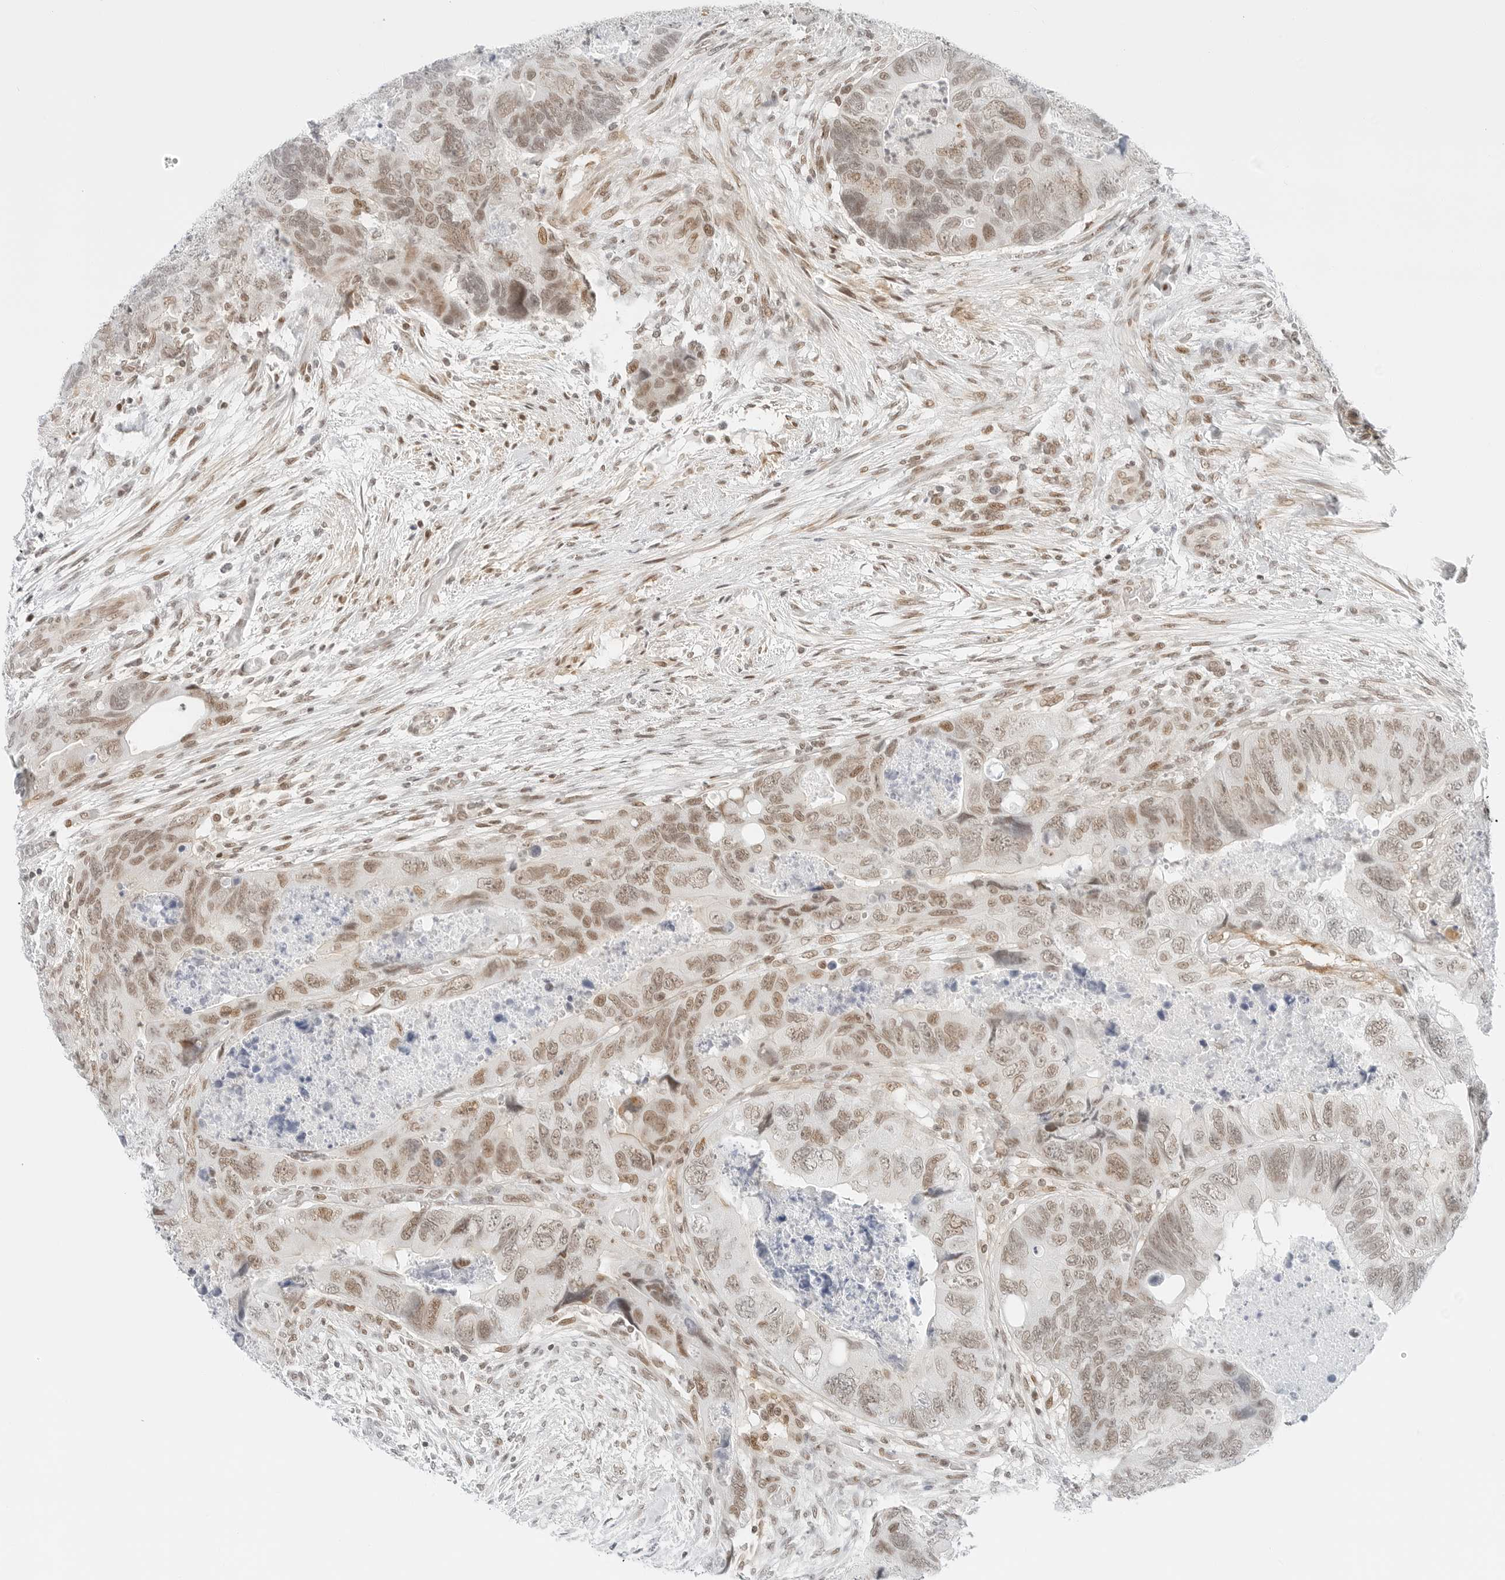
{"staining": {"intensity": "moderate", "quantity": ">75%", "location": "nuclear"}, "tissue": "colorectal cancer", "cell_type": "Tumor cells", "image_type": "cancer", "snomed": [{"axis": "morphology", "description": "Adenocarcinoma, NOS"}, {"axis": "topography", "description": "Rectum"}], "caption": "Immunohistochemical staining of colorectal cancer (adenocarcinoma) shows medium levels of moderate nuclear protein expression in about >75% of tumor cells. The protein of interest is stained brown, and the nuclei are stained in blue (DAB IHC with brightfield microscopy, high magnification).", "gene": "CRTC2", "patient": {"sex": "male", "age": 63}}